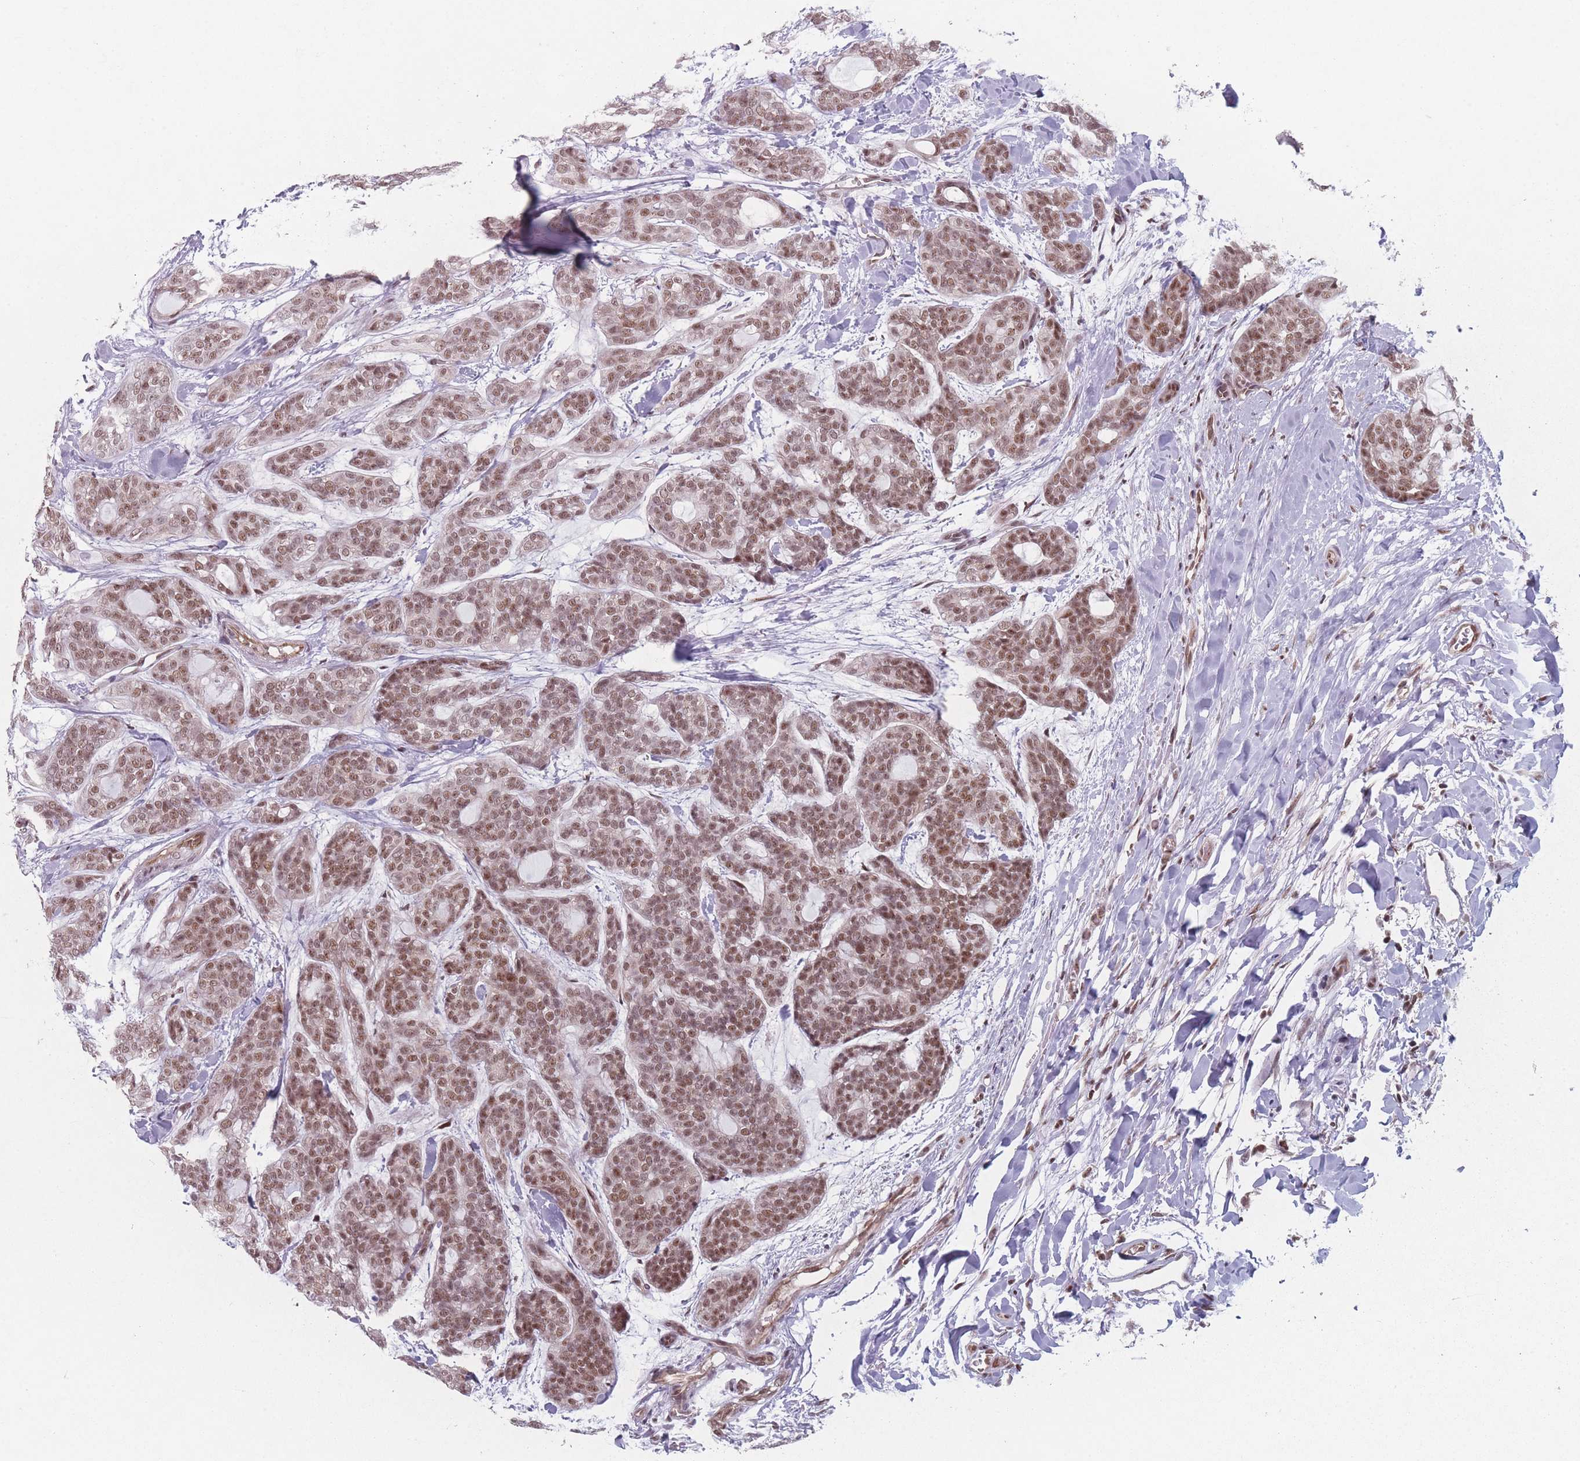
{"staining": {"intensity": "moderate", "quantity": ">75%", "location": "nuclear"}, "tissue": "head and neck cancer", "cell_type": "Tumor cells", "image_type": "cancer", "snomed": [{"axis": "morphology", "description": "Adenocarcinoma, NOS"}, {"axis": "topography", "description": "Head-Neck"}], "caption": "Moderate nuclear expression is appreciated in about >75% of tumor cells in head and neck cancer.", "gene": "ZC3H14", "patient": {"sex": "male", "age": 66}}